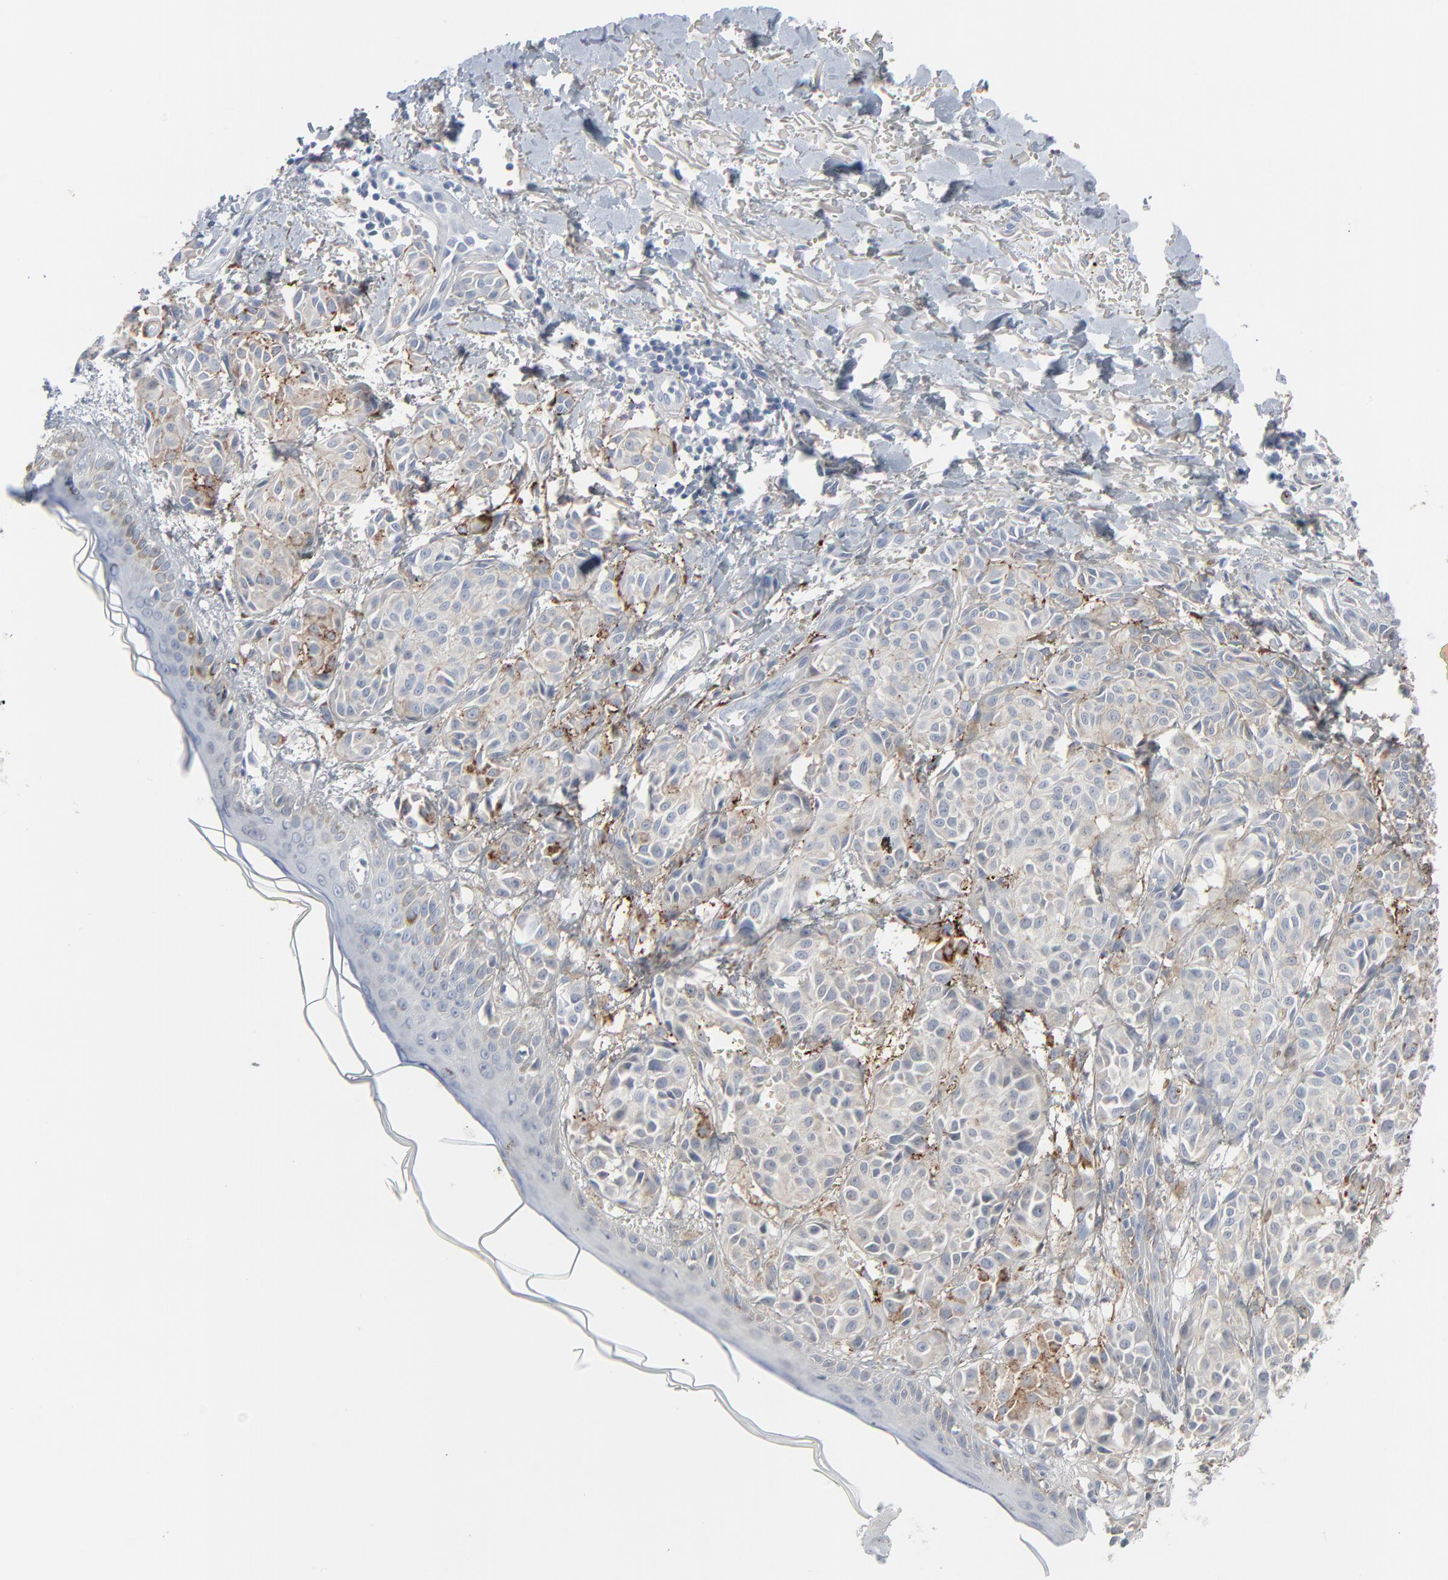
{"staining": {"intensity": "moderate", "quantity": "25%-75%", "location": "cytoplasmic/membranous"}, "tissue": "melanoma", "cell_type": "Tumor cells", "image_type": "cancer", "snomed": [{"axis": "morphology", "description": "Malignant melanoma, NOS"}, {"axis": "topography", "description": "Skin"}], "caption": "A brown stain shows moderate cytoplasmic/membranous expression of a protein in human melanoma tumor cells.", "gene": "BGN", "patient": {"sex": "male", "age": 76}}